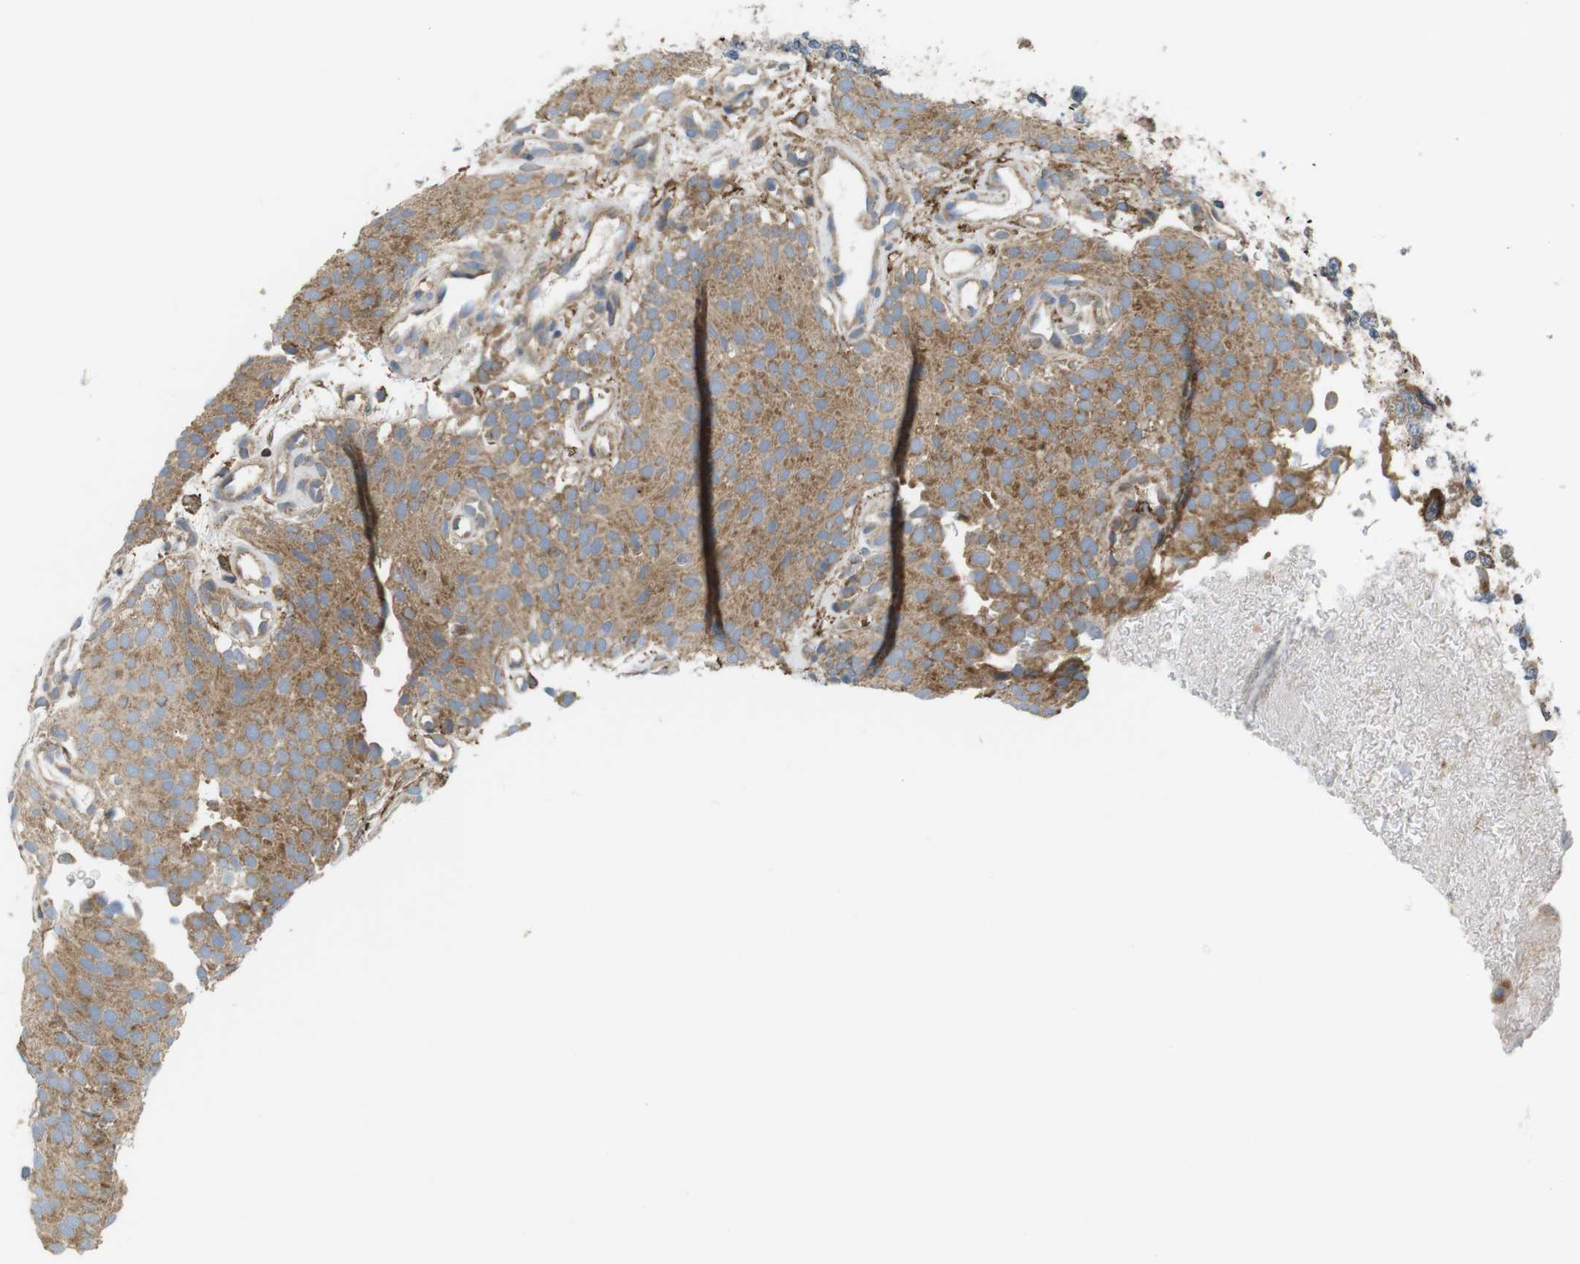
{"staining": {"intensity": "moderate", "quantity": ">75%", "location": "cytoplasmic/membranous"}, "tissue": "urothelial cancer", "cell_type": "Tumor cells", "image_type": "cancer", "snomed": [{"axis": "morphology", "description": "Urothelial carcinoma, Low grade"}, {"axis": "topography", "description": "Urinary bladder"}], "caption": "A brown stain highlights moderate cytoplasmic/membranous staining of a protein in urothelial carcinoma (low-grade) tumor cells.", "gene": "DDAH2", "patient": {"sex": "male", "age": 78}}